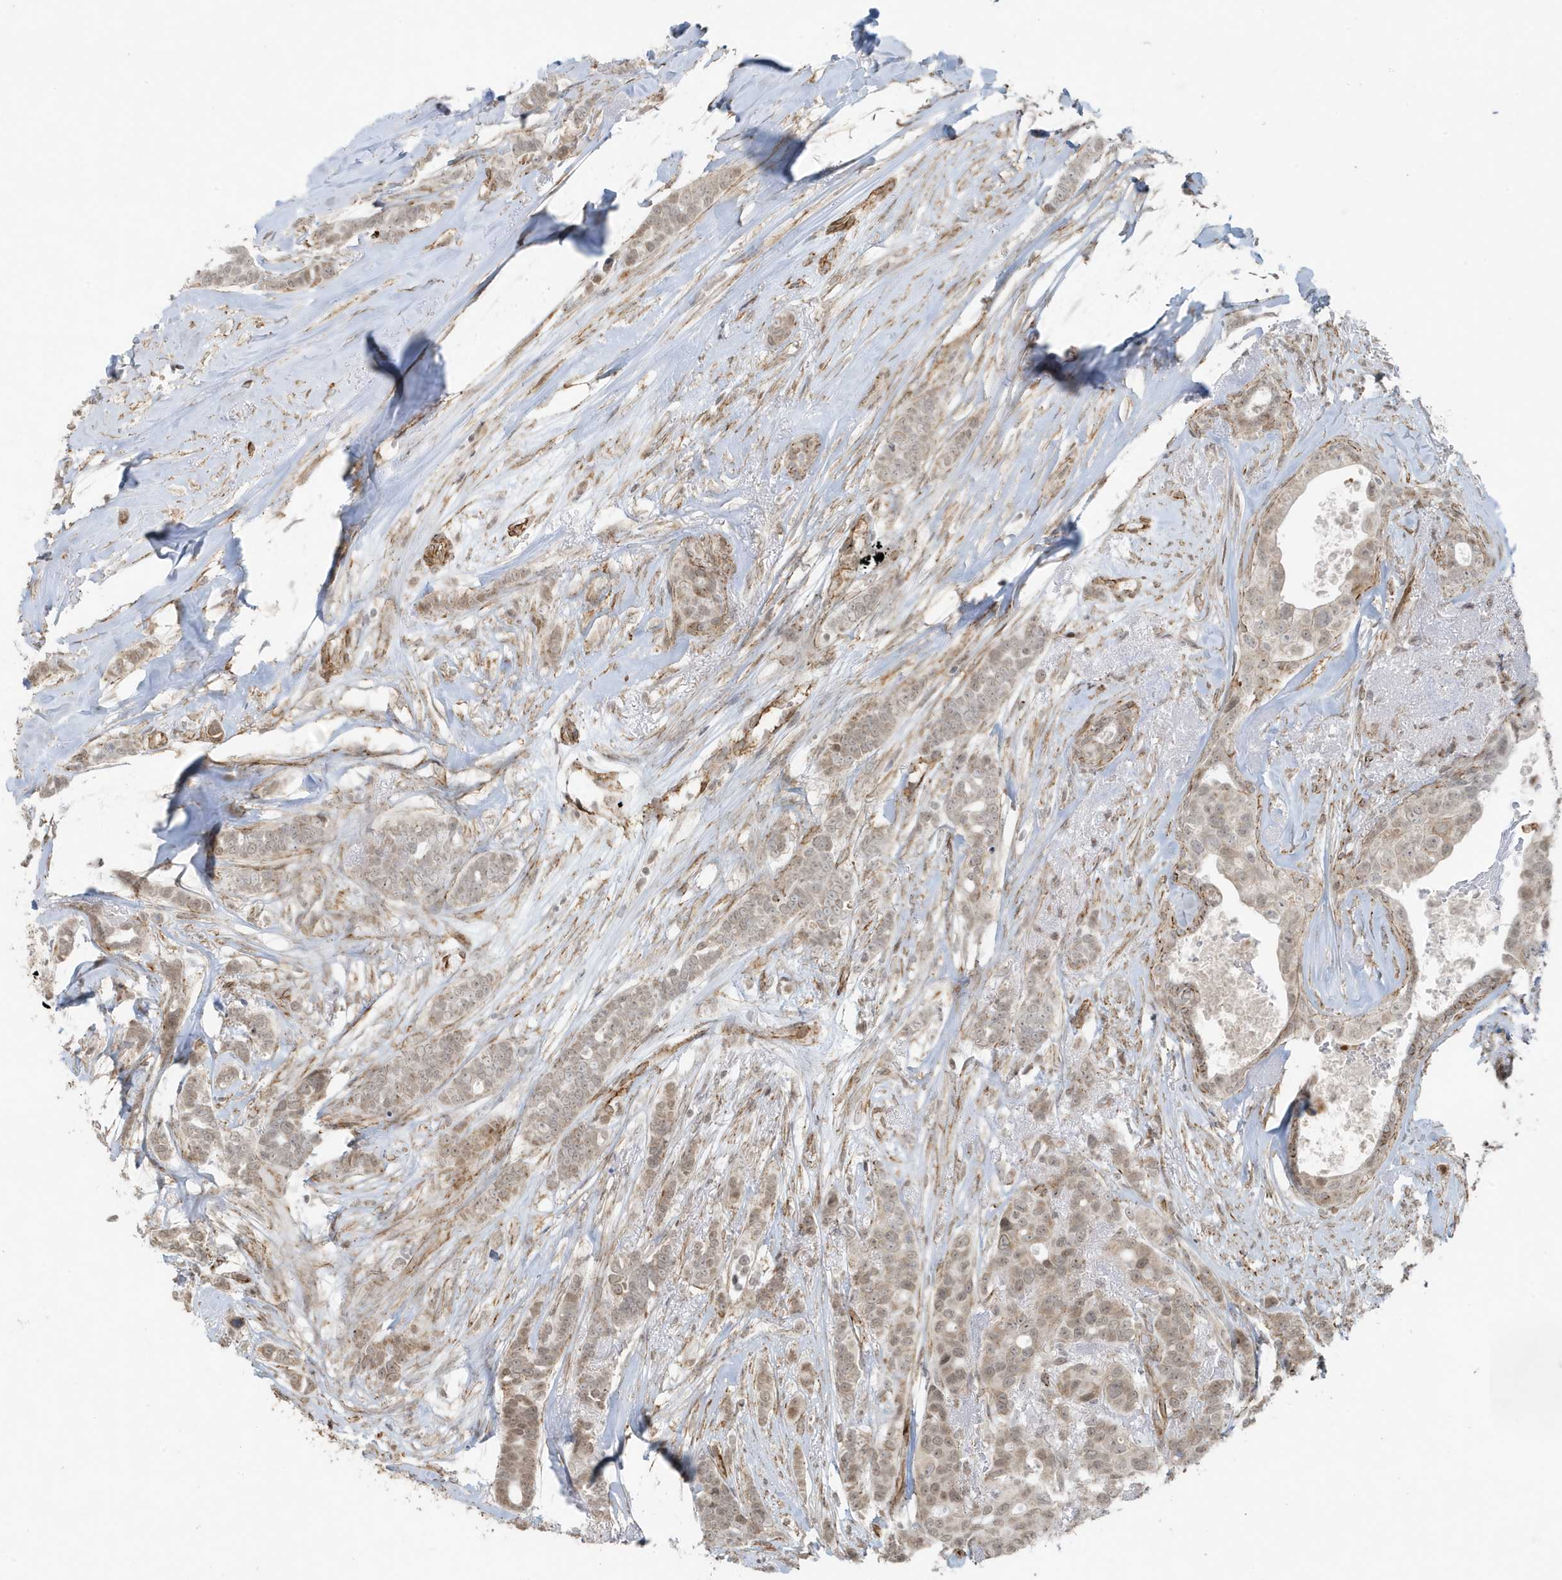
{"staining": {"intensity": "weak", "quantity": ">75%", "location": "cytoplasmic/membranous"}, "tissue": "breast cancer", "cell_type": "Tumor cells", "image_type": "cancer", "snomed": [{"axis": "morphology", "description": "Lobular carcinoma"}, {"axis": "topography", "description": "Breast"}], "caption": "Breast cancer (lobular carcinoma) stained with immunohistochemistry reveals weak cytoplasmic/membranous expression in about >75% of tumor cells. Using DAB (brown) and hematoxylin (blue) stains, captured at high magnification using brightfield microscopy.", "gene": "CHCHD4", "patient": {"sex": "female", "age": 51}}